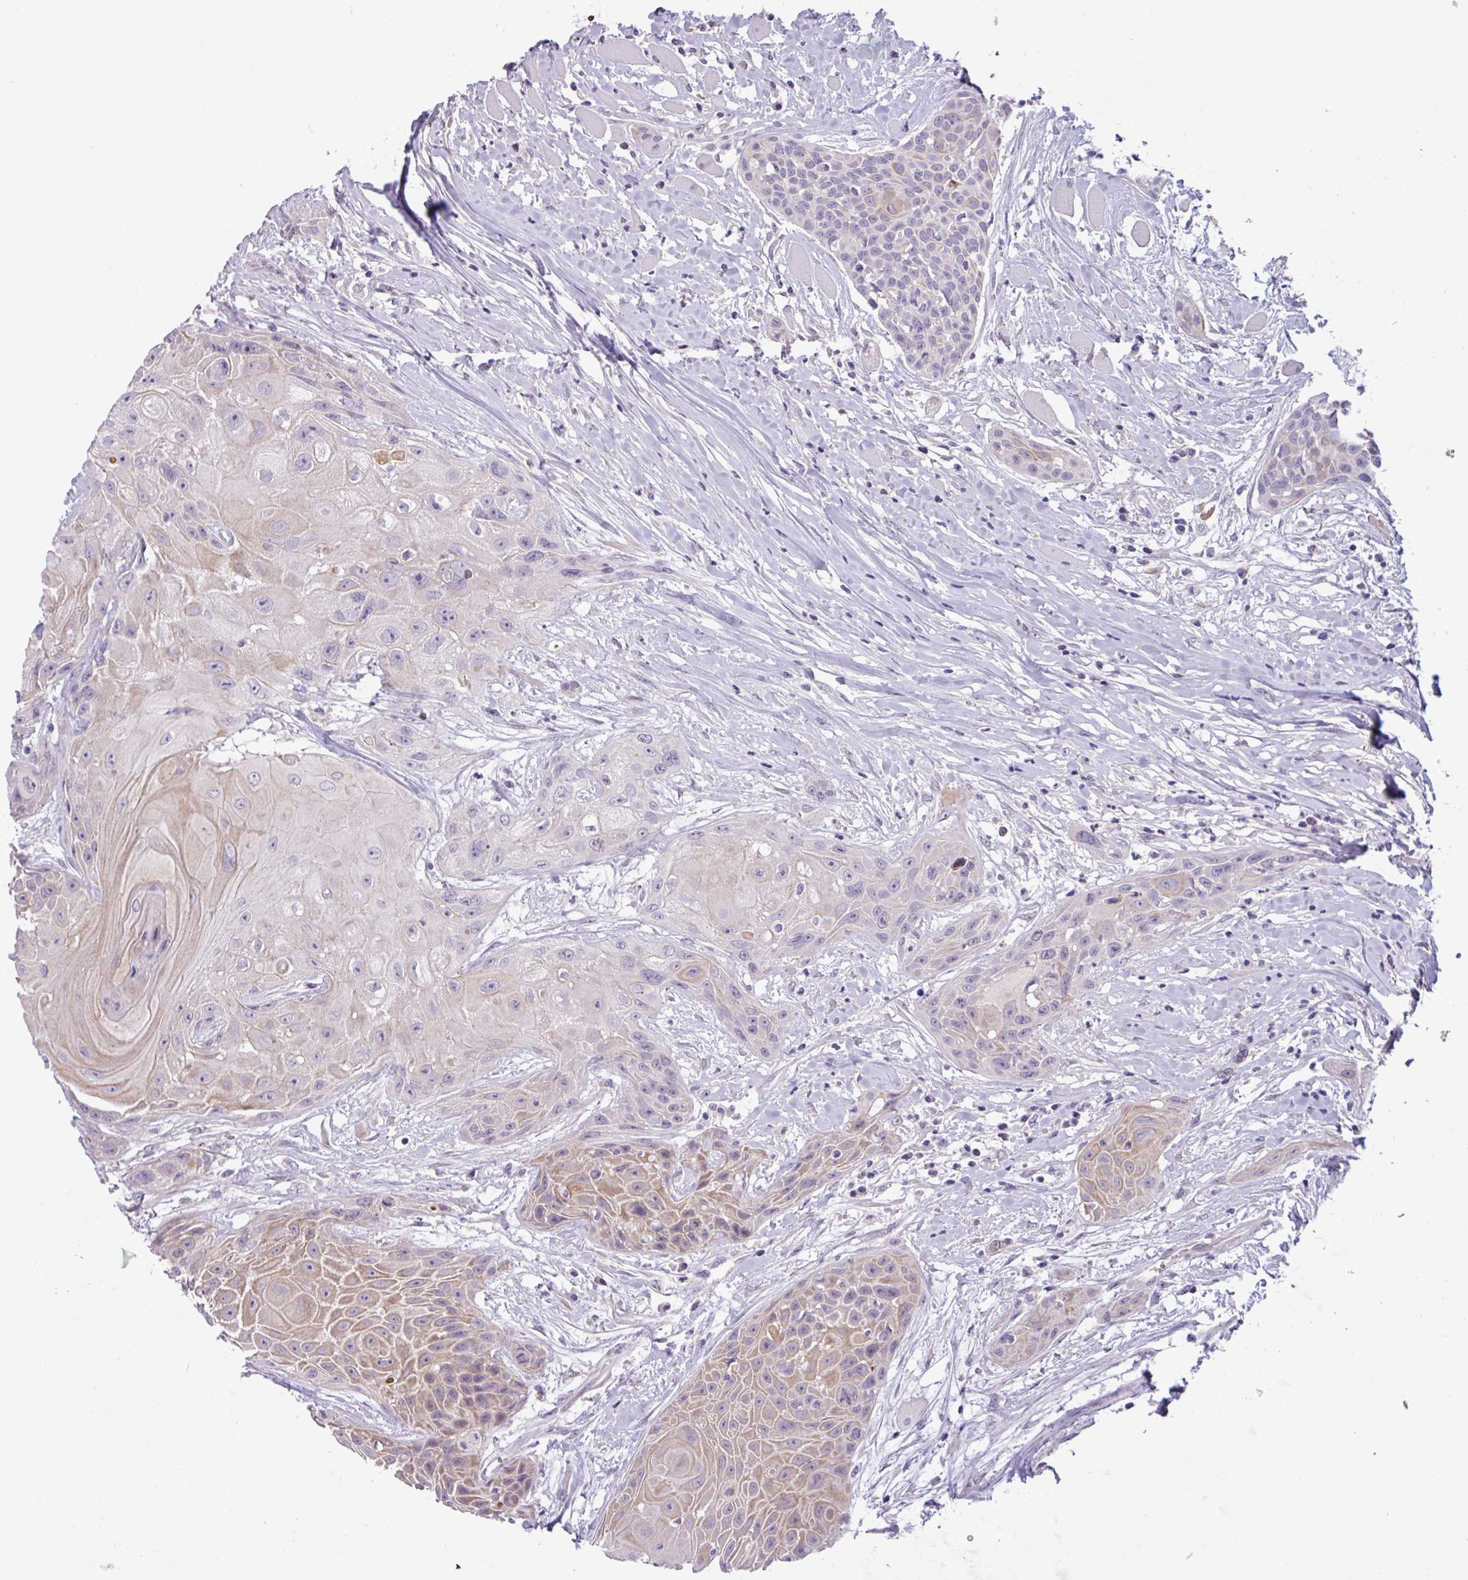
{"staining": {"intensity": "moderate", "quantity": "<25%", "location": "cytoplasmic/membranous"}, "tissue": "head and neck cancer", "cell_type": "Tumor cells", "image_type": "cancer", "snomed": [{"axis": "morphology", "description": "Squamous cell carcinoma, NOS"}, {"axis": "topography", "description": "Head-Neck"}], "caption": "Brown immunohistochemical staining in squamous cell carcinoma (head and neck) exhibits moderate cytoplasmic/membranous staining in approximately <25% of tumor cells. The staining was performed using DAB (3,3'-diaminobenzidine) to visualize the protein expression in brown, while the nuclei were stained in blue with hematoxylin (Magnification: 20x).", "gene": "PNLDC1", "patient": {"sex": "female", "age": 73}}